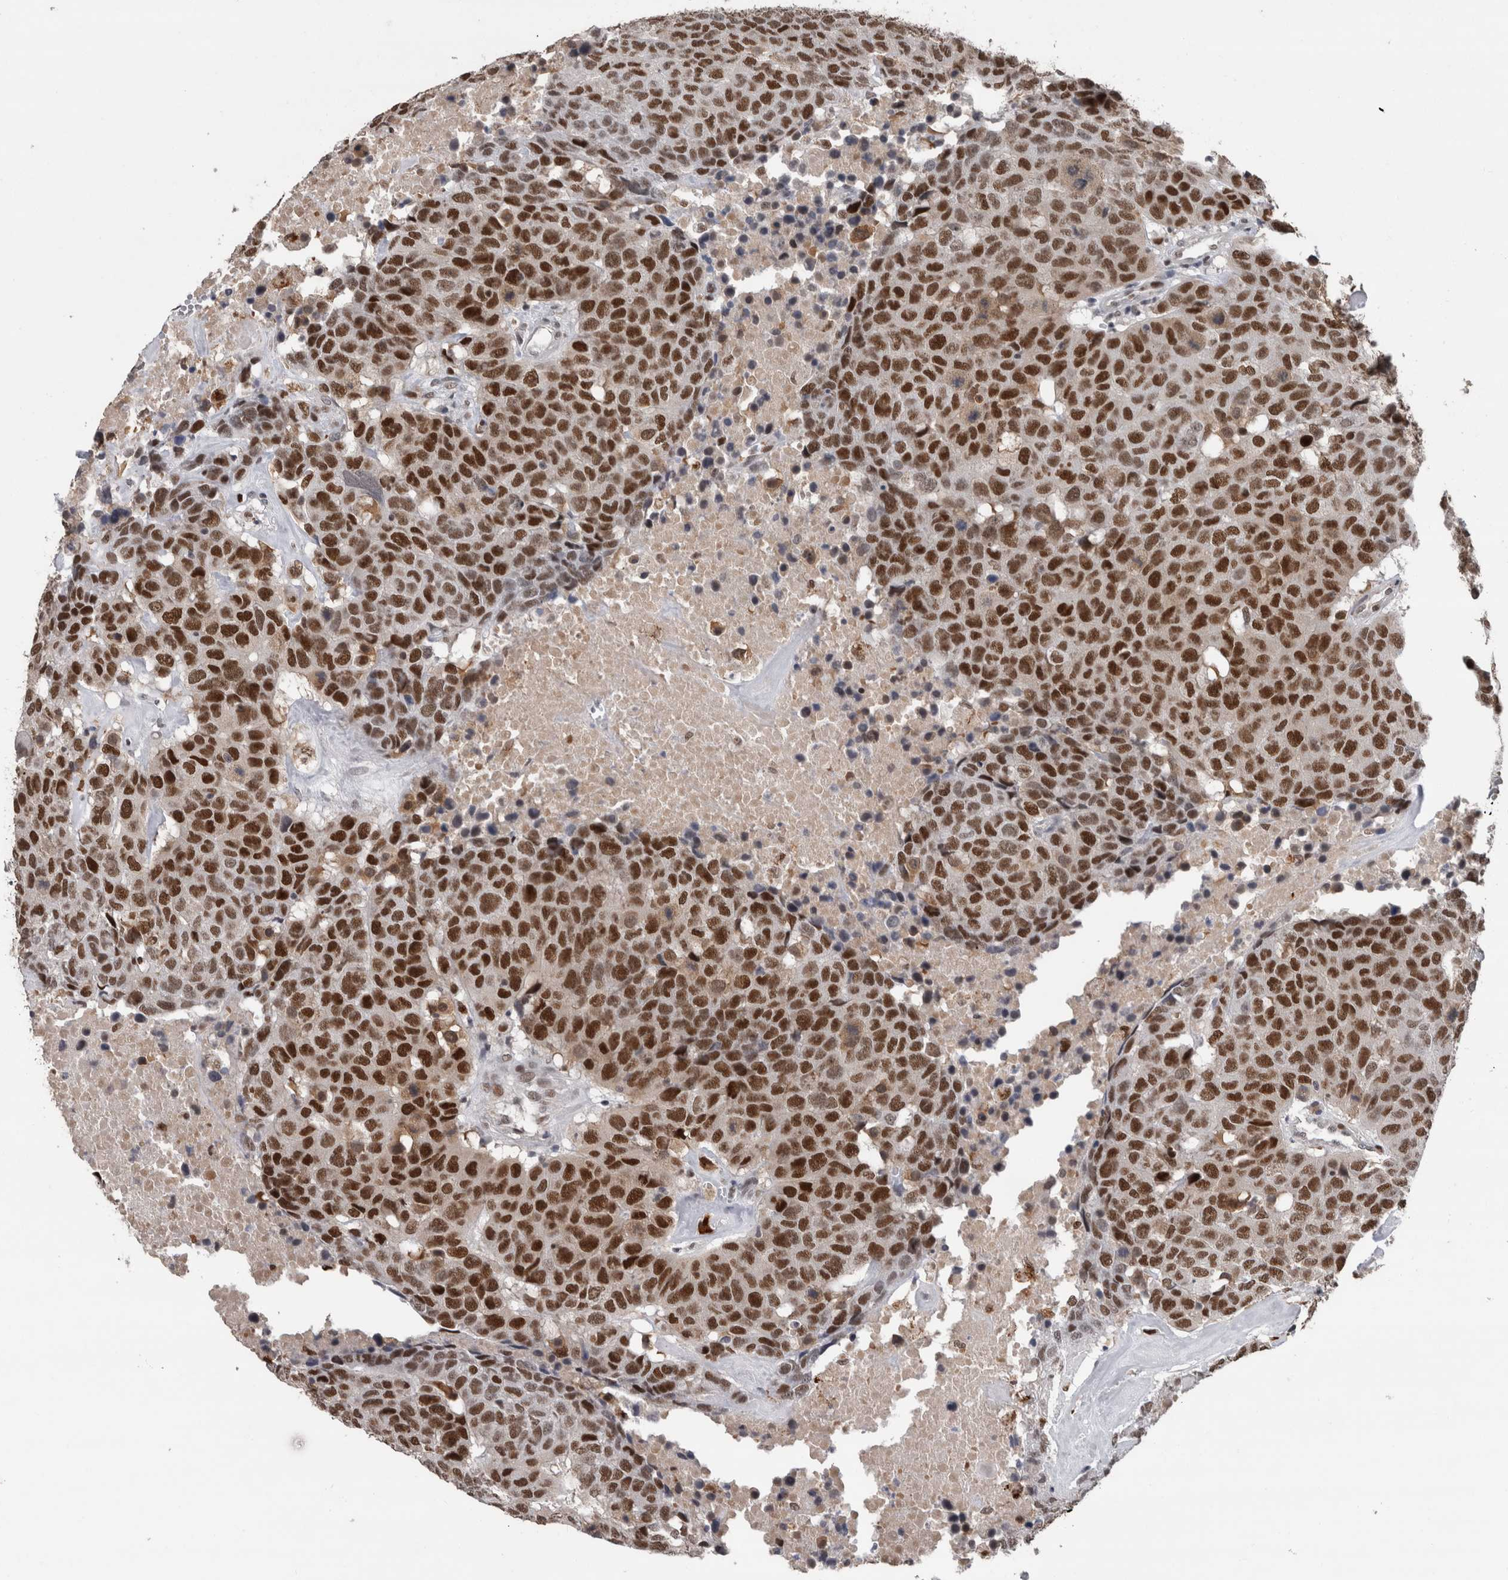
{"staining": {"intensity": "strong", "quantity": ">75%", "location": "nuclear"}, "tissue": "head and neck cancer", "cell_type": "Tumor cells", "image_type": "cancer", "snomed": [{"axis": "morphology", "description": "Squamous cell carcinoma, NOS"}, {"axis": "topography", "description": "Head-Neck"}], "caption": "This micrograph displays squamous cell carcinoma (head and neck) stained with immunohistochemistry (IHC) to label a protein in brown. The nuclear of tumor cells show strong positivity for the protein. Nuclei are counter-stained blue.", "gene": "POLD2", "patient": {"sex": "male", "age": 66}}